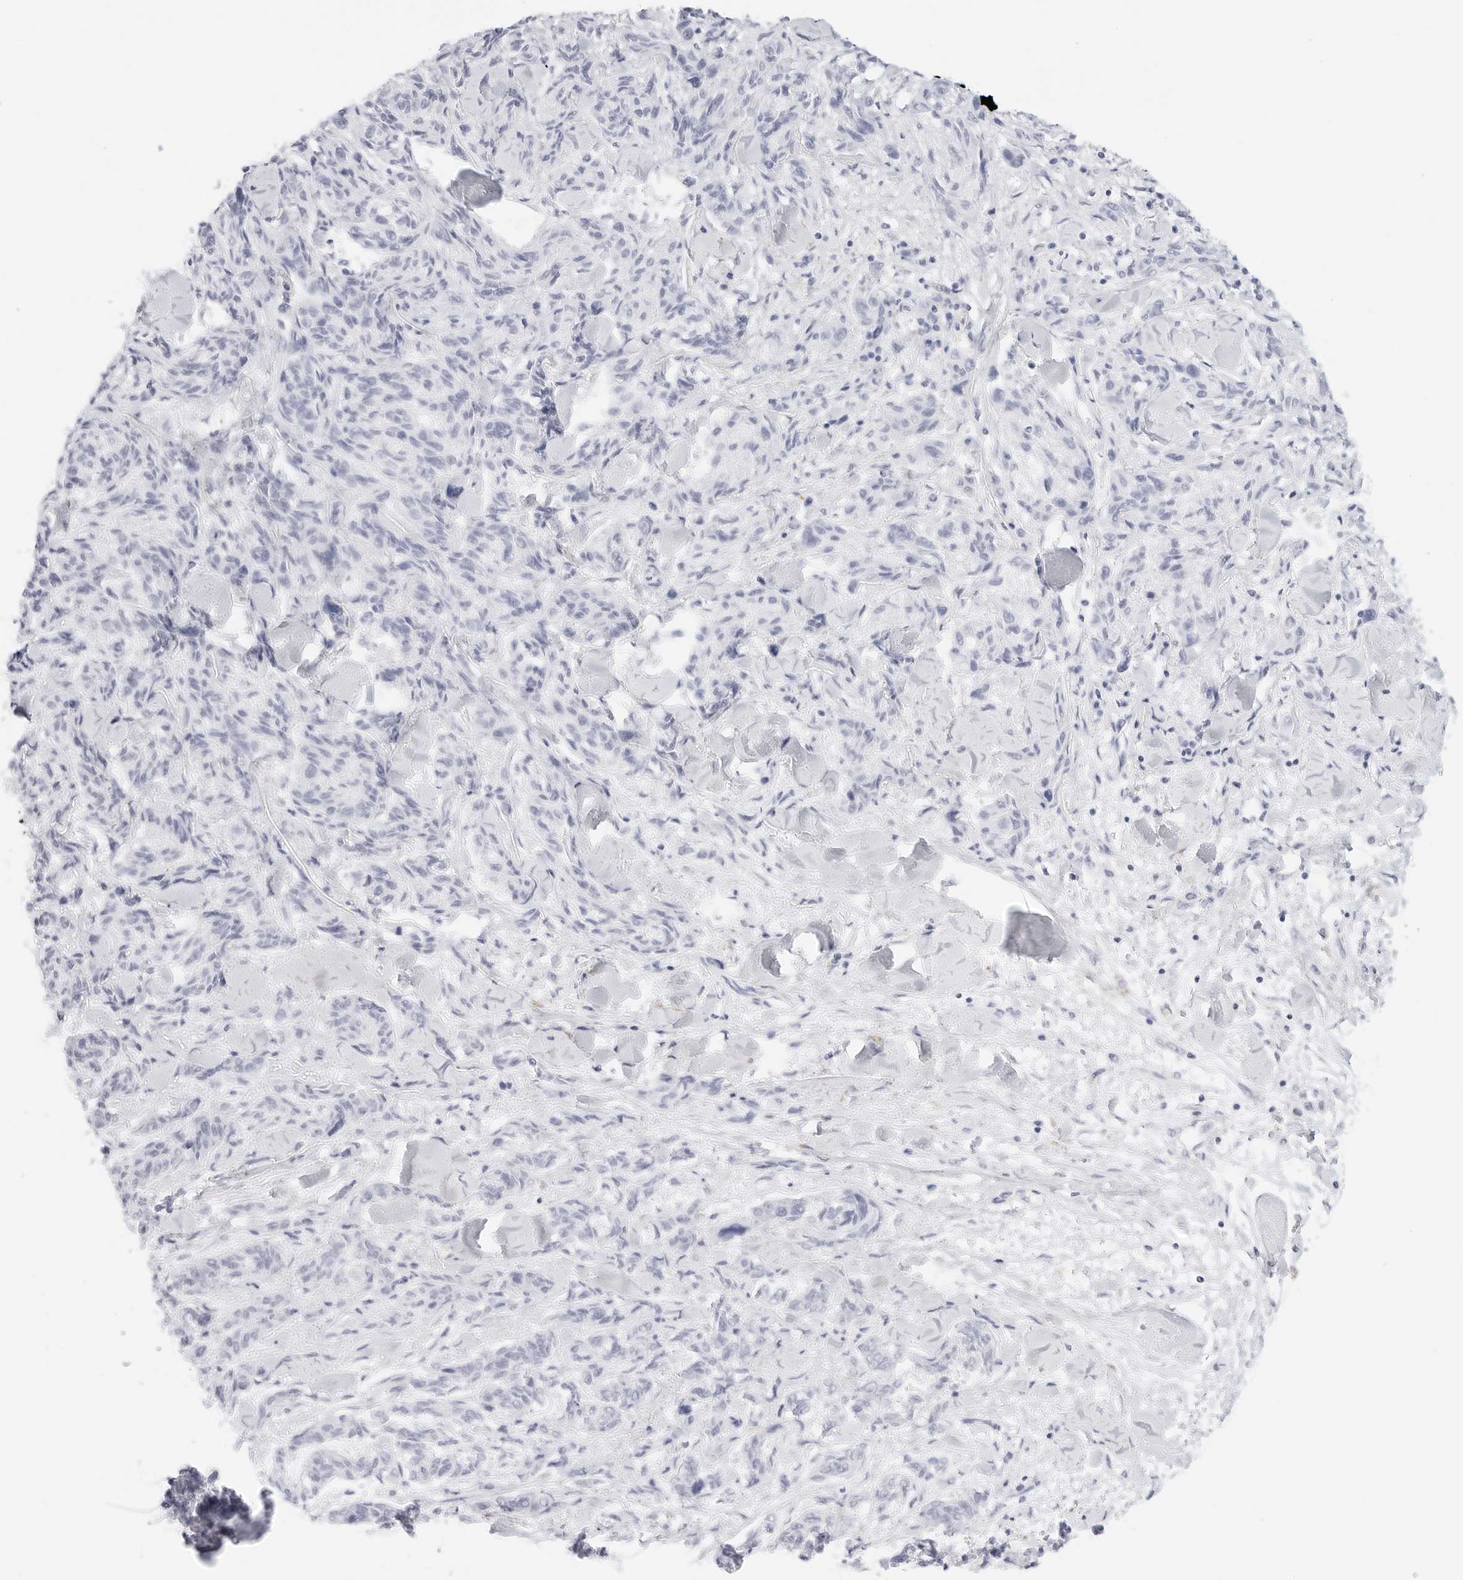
{"staining": {"intensity": "negative", "quantity": "none", "location": "none"}, "tissue": "melanoma", "cell_type": "Tumor cells", "image_type": "cancer", "snomed": [{"axis": "morphology", "description": "Malignant melanoma, NOS"}, {"axis": "topography", "description": "Skin"}], "caption": "Histopathology image shows no significant protein positivity in tumor cells of malignant melanoma.", "gene": "TFF2", "patient": {"sex": "male", "age": 53}}